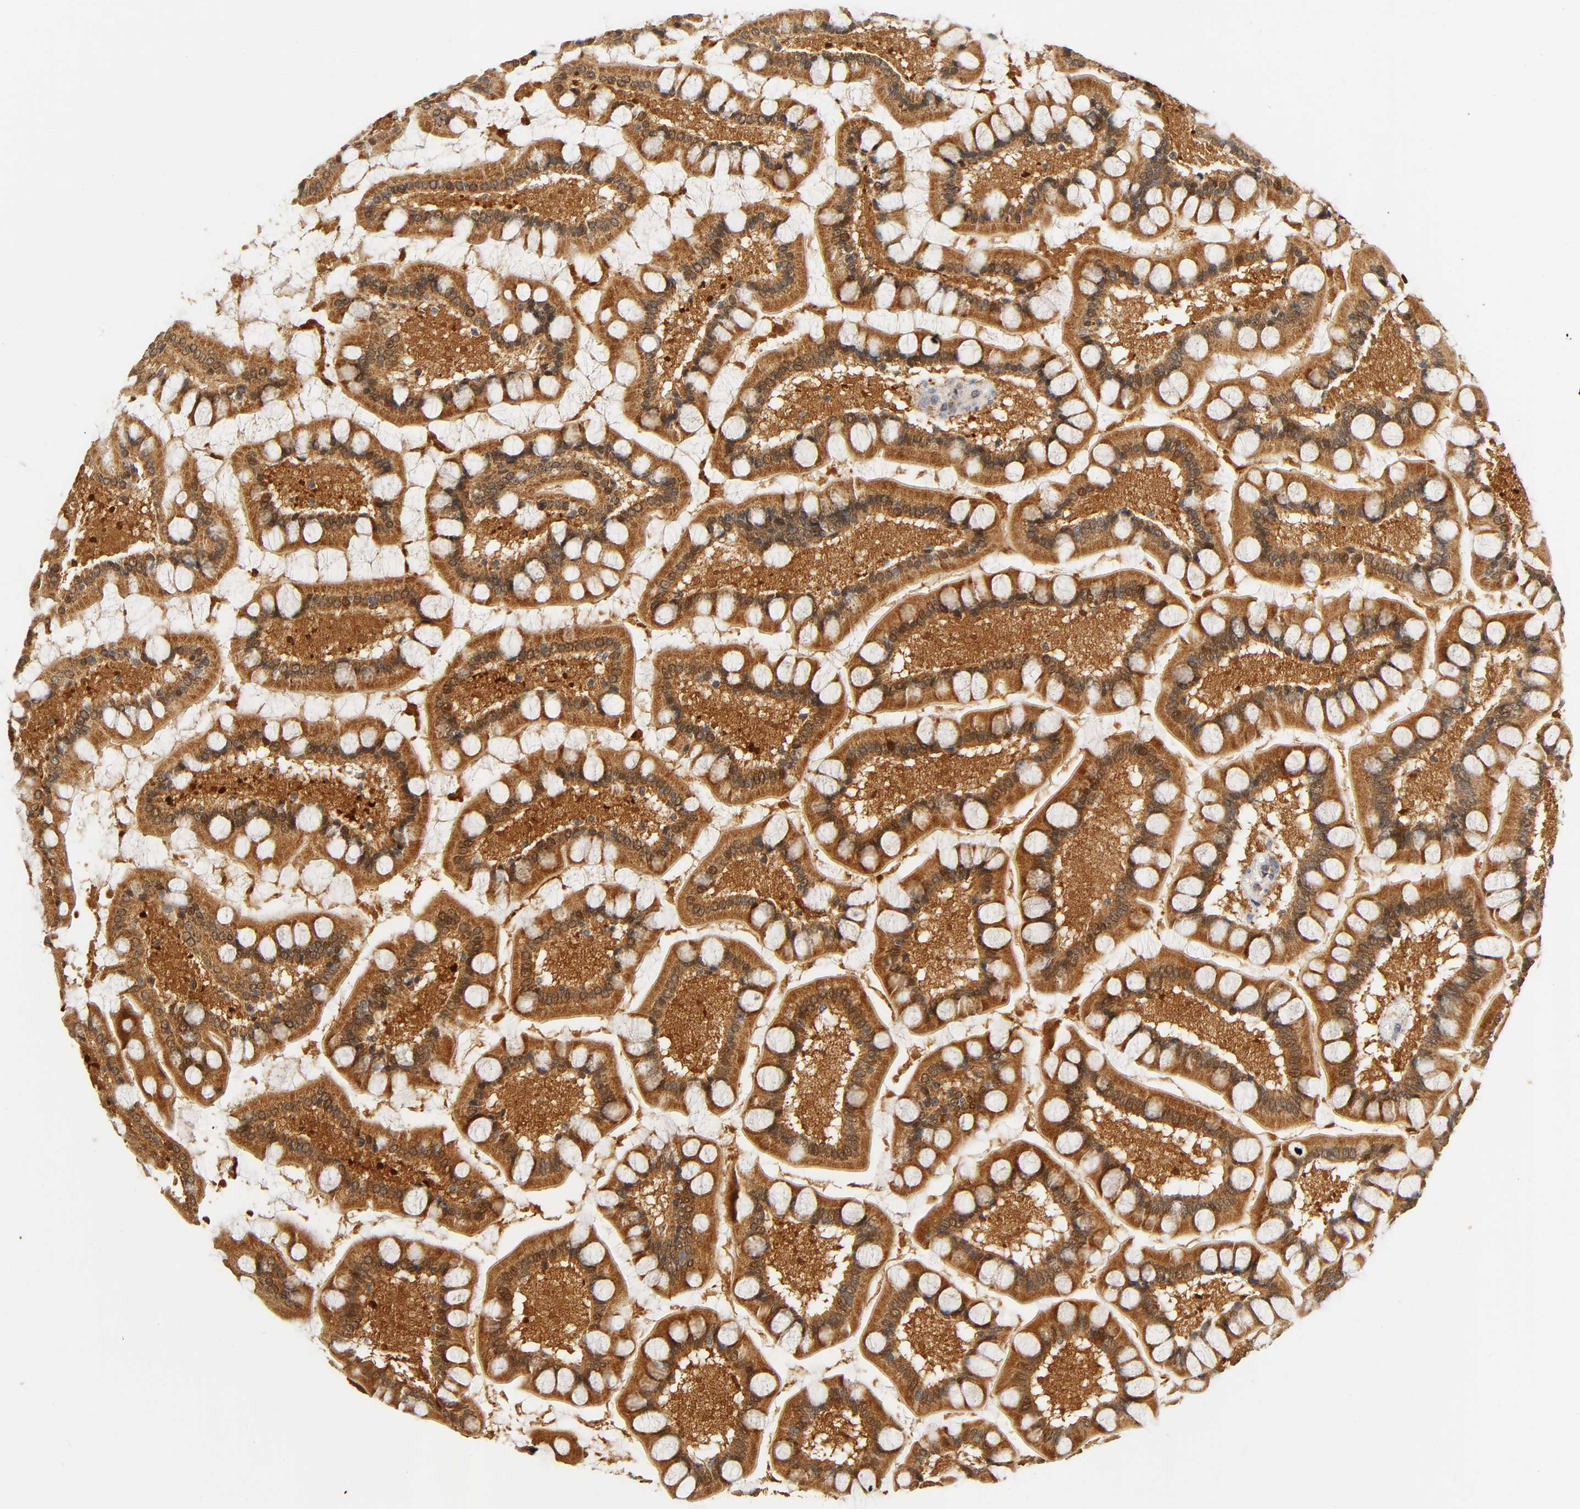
{"staining": {"intensity": "moderate", "quantity": ">75%", "location": "cytoplasmic/membranous,nuclear"}, "tissue": "small intestine", "cell_type": "Glandular cells", "image_type": "normal", "snomed": [{"axis": "morphology", "description": "Normal tissue, NOS"}, {"axis": "topography", "description": "Small intestine"}], "caption": "This is a photomicrograph of immunohistochemistry (IHC) staining of unremarkable small intestine, which shows moderate positivity in the cytoplasmic/membranous,nuclear of glandular cells.", "gene": "NRP1", "patient": {"sex": "male", "age": 41}}